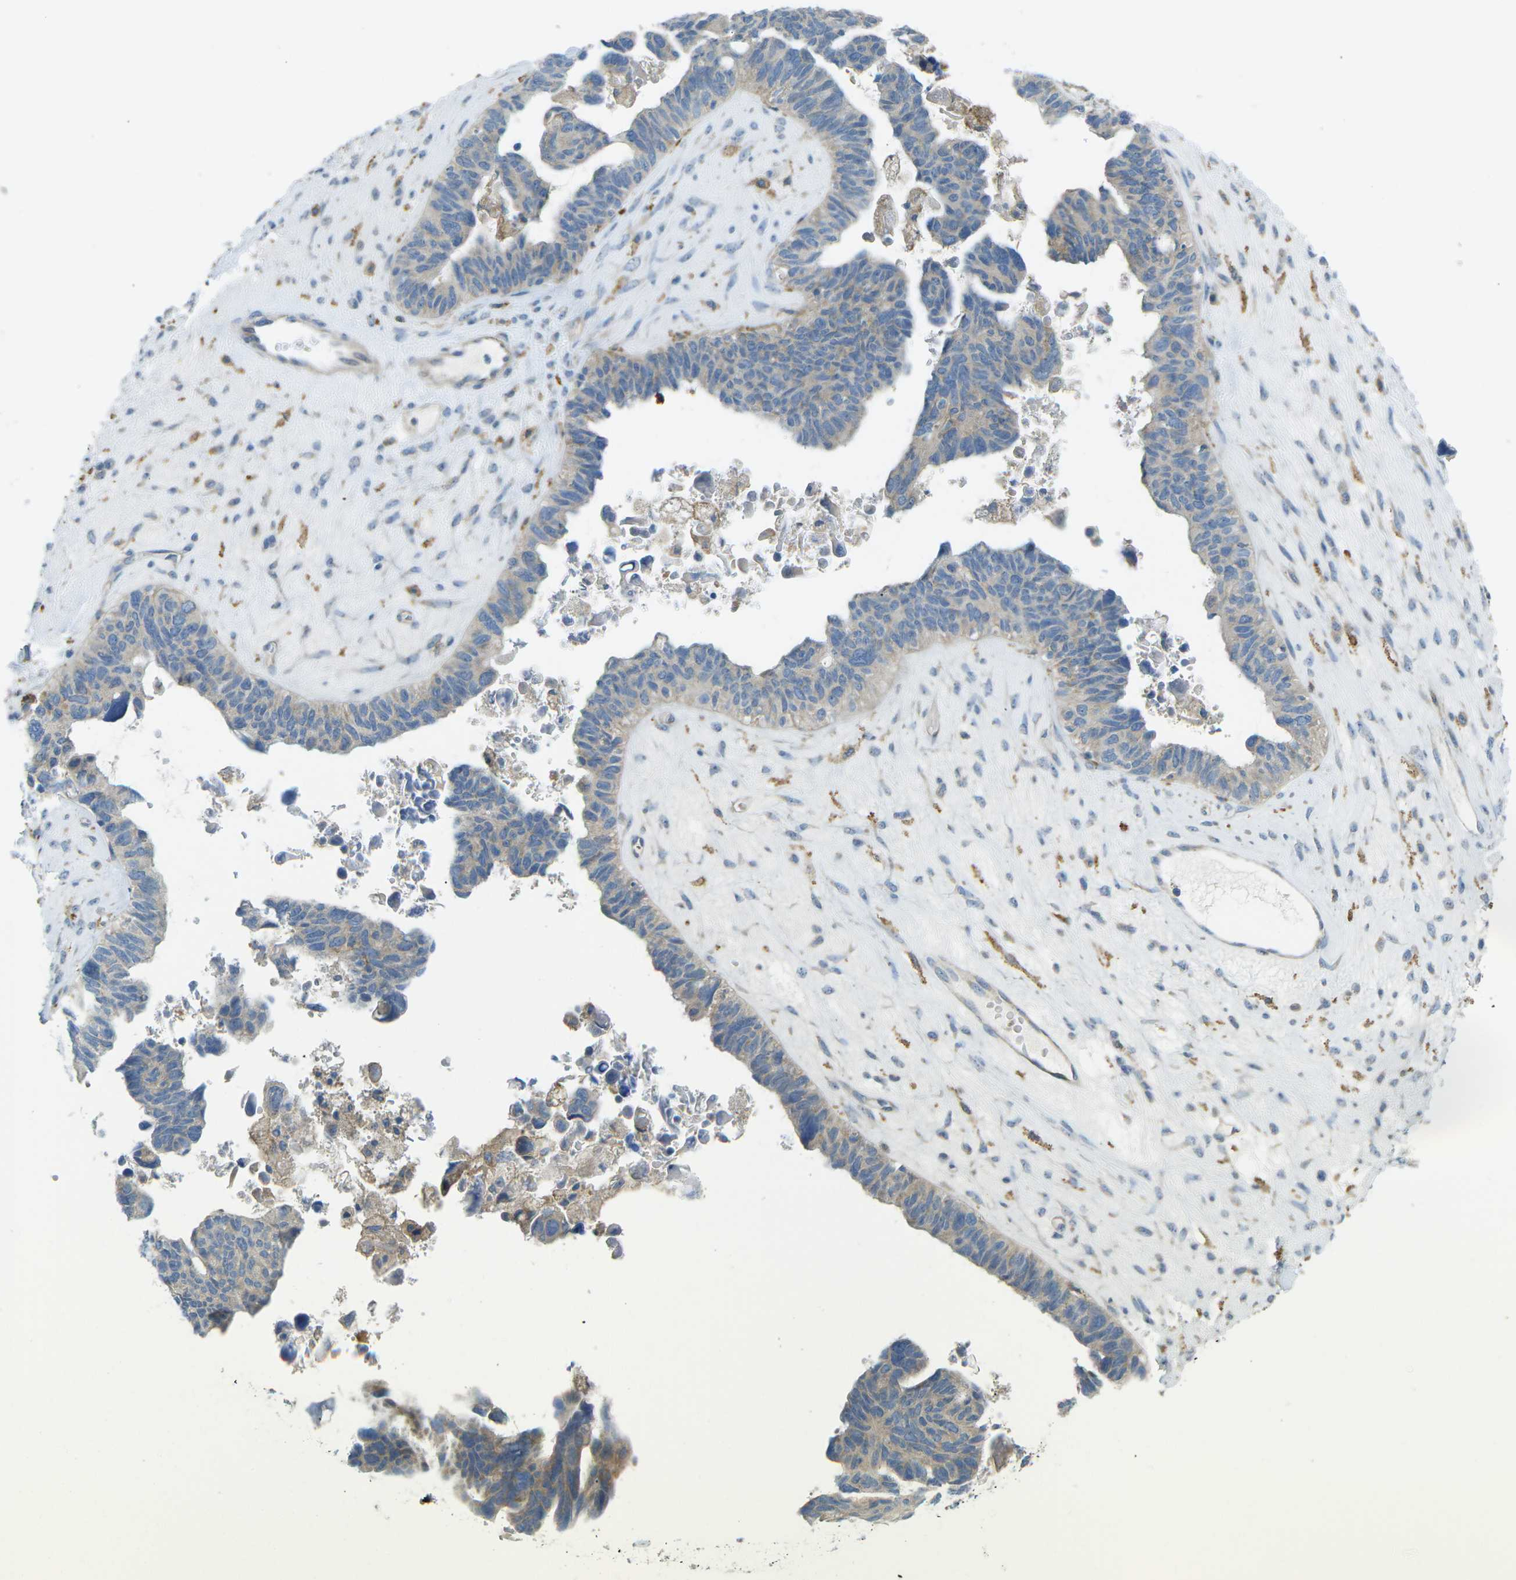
{"staining": {"intensity": "weak", "quantity": "<25%", "location": "cytoplasmic/membranous"}, "tissue": "ovarian cancer", "cell_type": "Tumor cells", "image_type": "cancer", "snomed": [{"axis": "morphology", "description": "Cystadenocarcinoma, serous, NOS"}, {"axis": "topography", "description": "Ovary"}], "caption": "Ovarian cancer (serous cystadenocarcinoma) was stained to show a protein in brown. There is no significant positivity in tumor cells.", "gene": "MYLK4", "patient": {"sex": "female", "age": 79}}